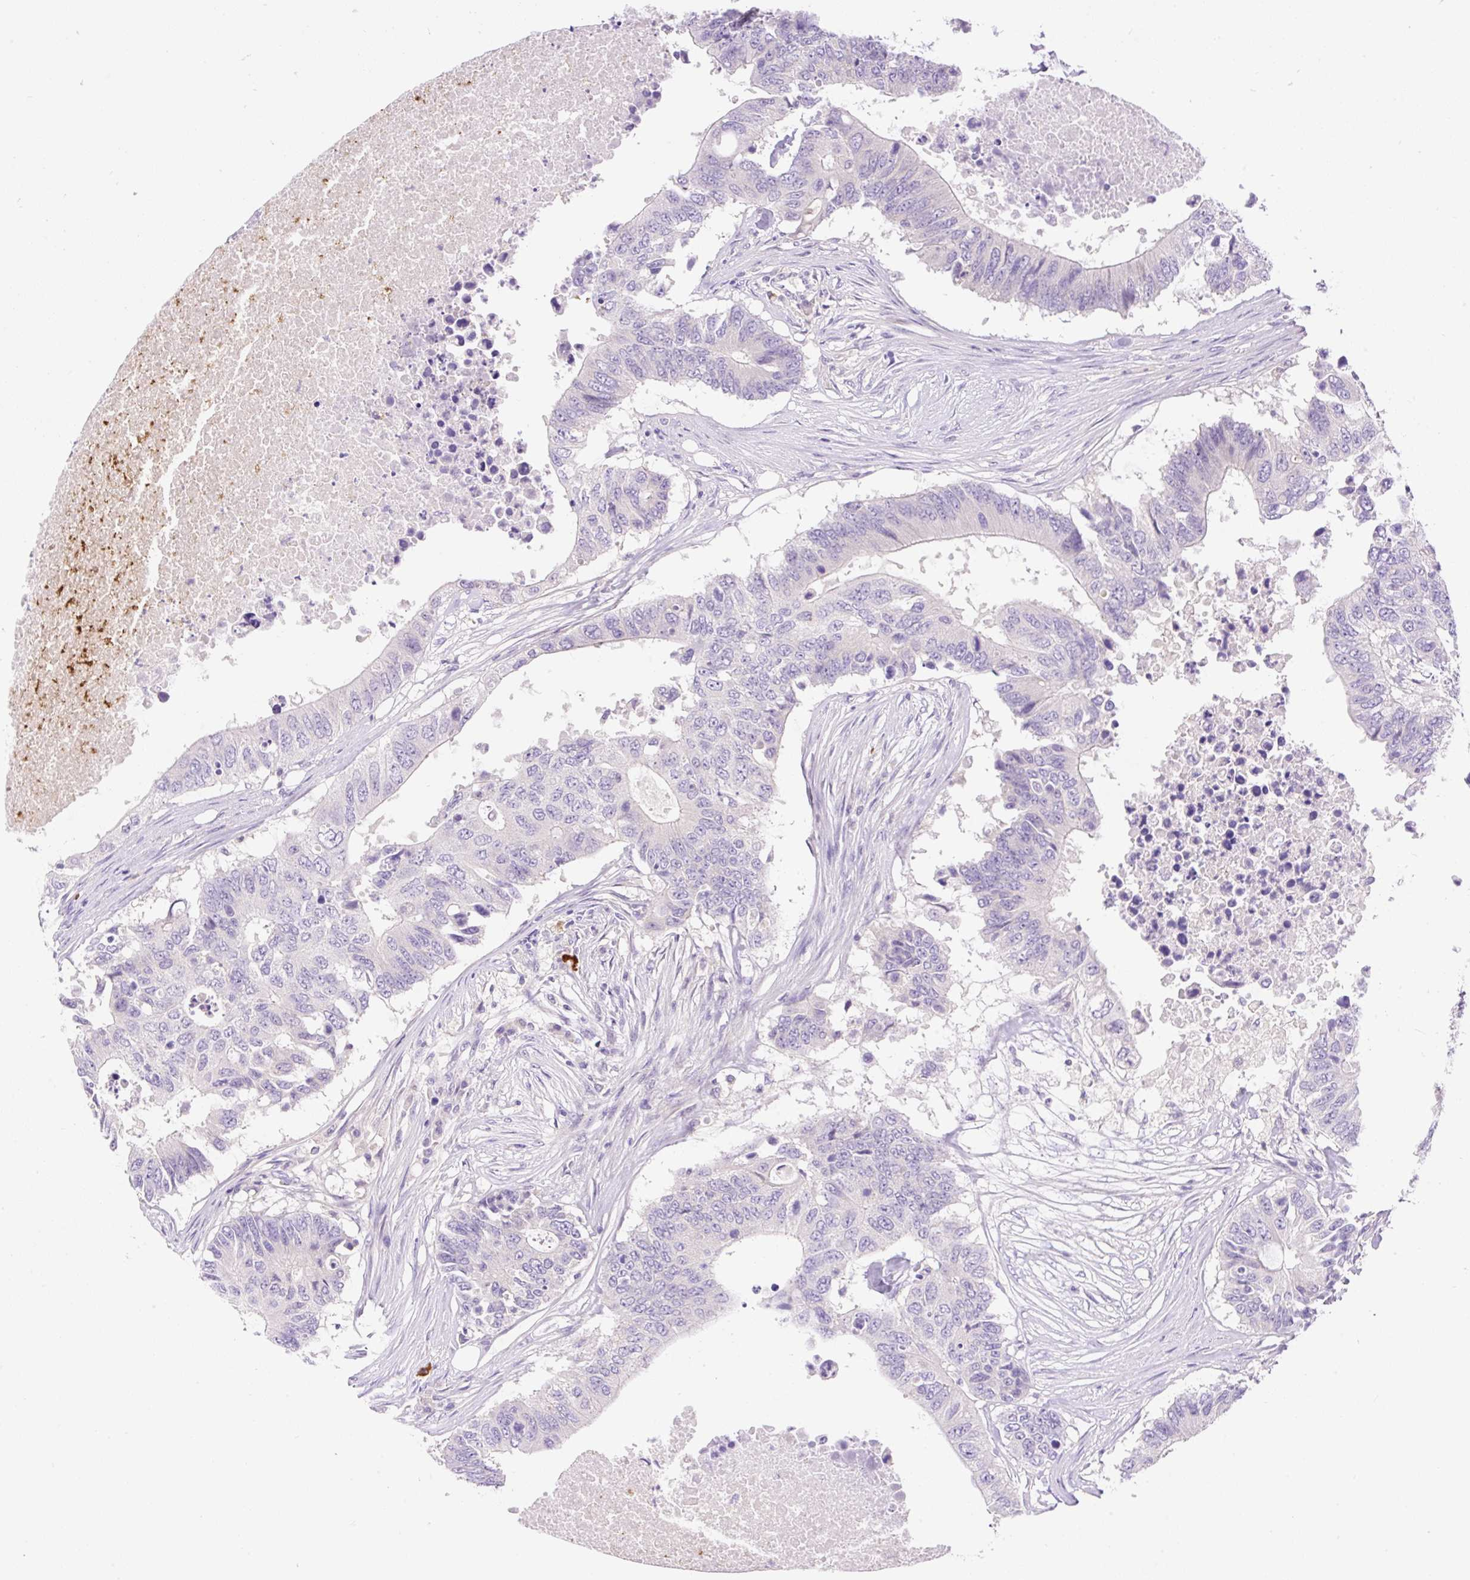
{"staining": {"intensity": "negative", "quantity": "none", "location": "none"}, "tissue": "colorectal cancer", "cell_type": "Tumor cells", "image_type": "cancer", "snomed": [{"axis": "morphology", "description": "Adenocarcinoma, NOS"}, {"axis": "topography", "description": "Colon"}], "caption": "High power microscopy histopathology image of an IHC micrograph of colorectal cancer (adenocarcinoma), revealing no significant positivity in tumor cells. (IHC, brightfield microscopy, high magnification).", "gene": "LHFPL5", "patient": {"sex": "male", "age": 71}}